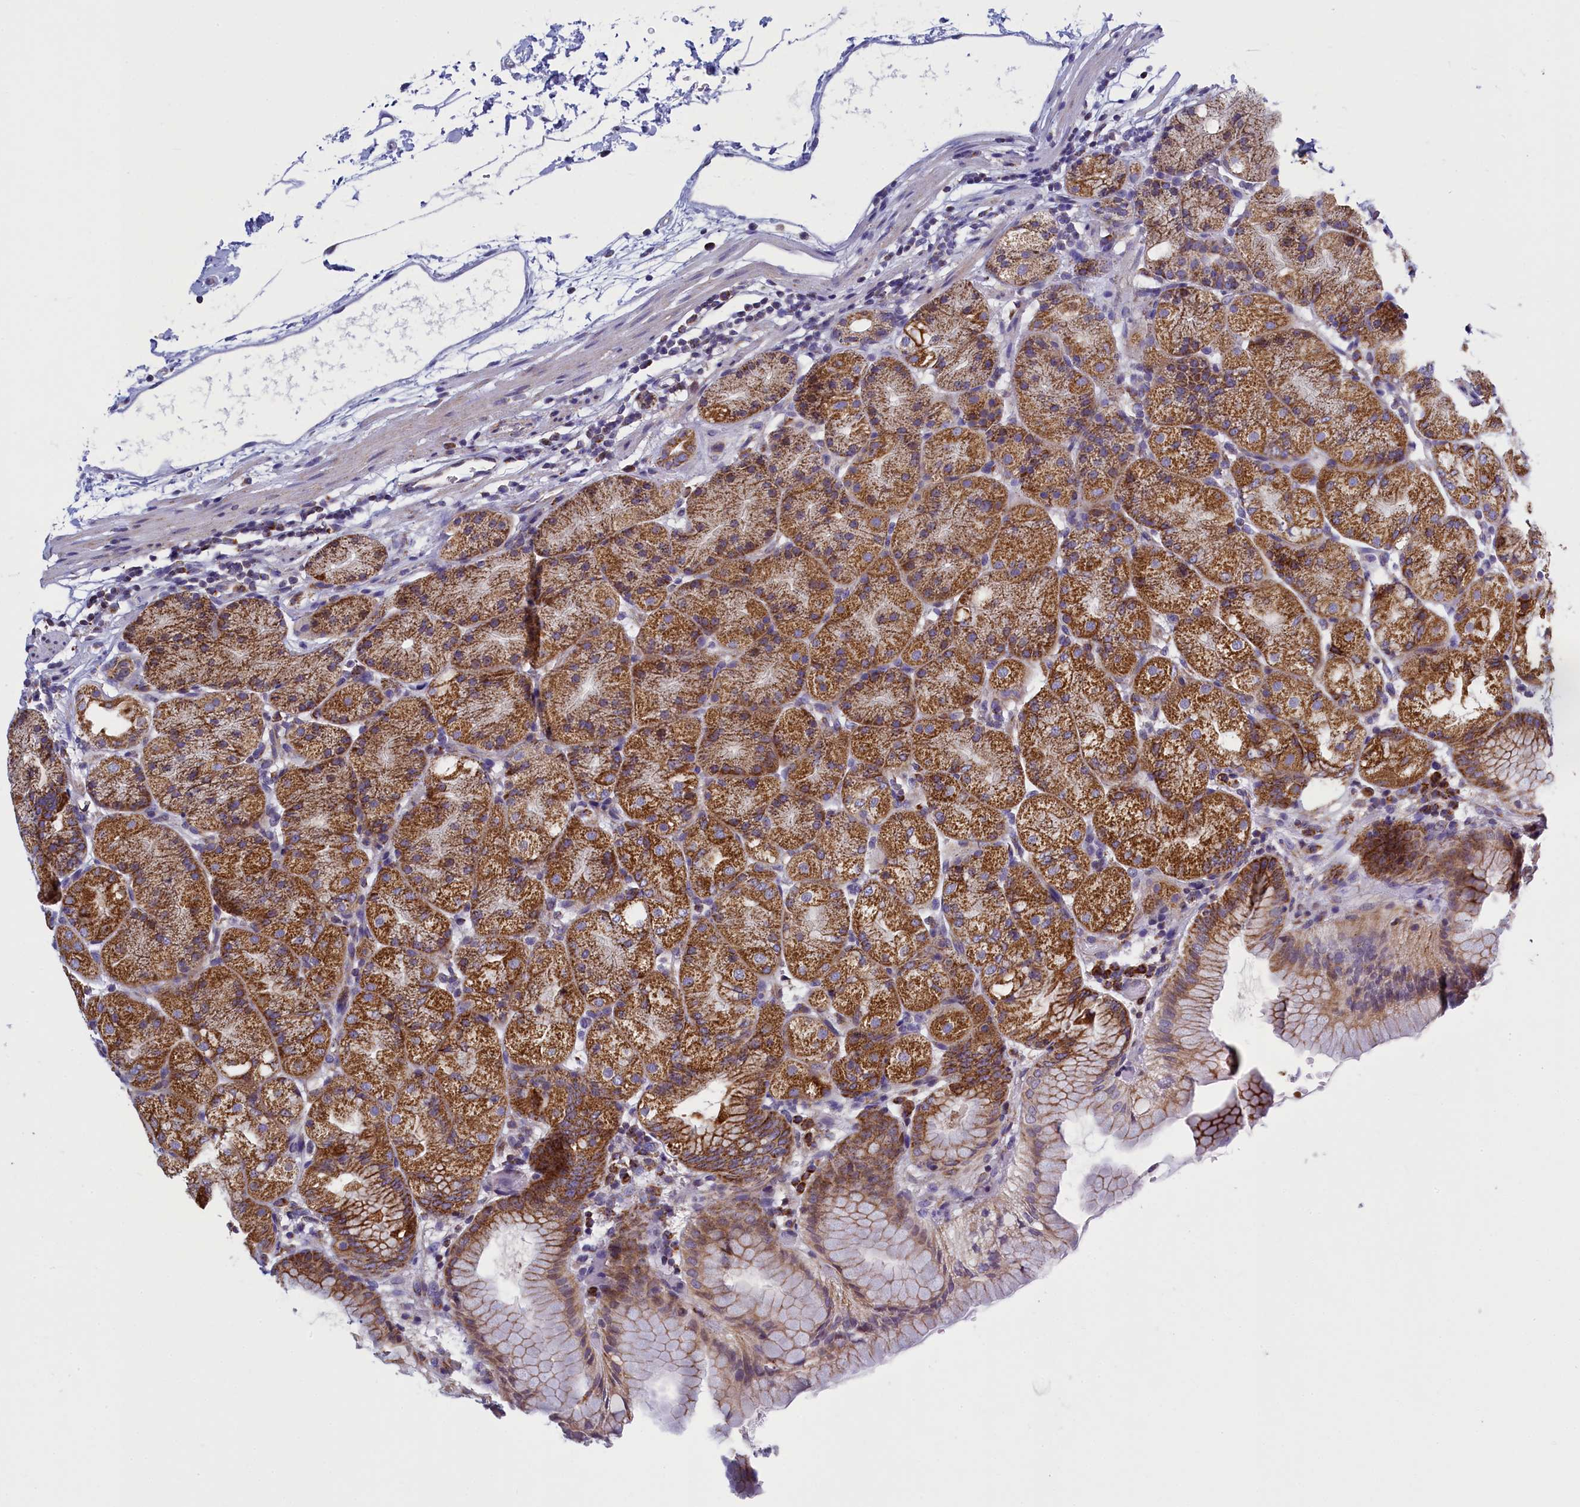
{"staining": {"intensity": "strong", "quantity": "25%-75%", "location": "cytoplasmic/membranous"}, "tissue": "stomach", "cell_type": "Glandular cells", "image_type": "normal", "snomed": [{"axis": "morphology", "description": "Normal tissue, NOS"}, {"axis": "topography", "description": "Stomach, upper"}, {"axis": "topography", "description": "Stomach, lower"}], "caption": "Brown immunohistochemical staining in unremarkable stomach shows strong cytoplasmic/membranous positivity in approximately 25%-75% of glandular cells. The staining was performed using DAB to visualize the protein expression in brown, while the nuclei were stained in blue with hematoxylin (Magnification: 20x).", "gene": "IFT122", "patient": {"sex": "male", "age": 62}}